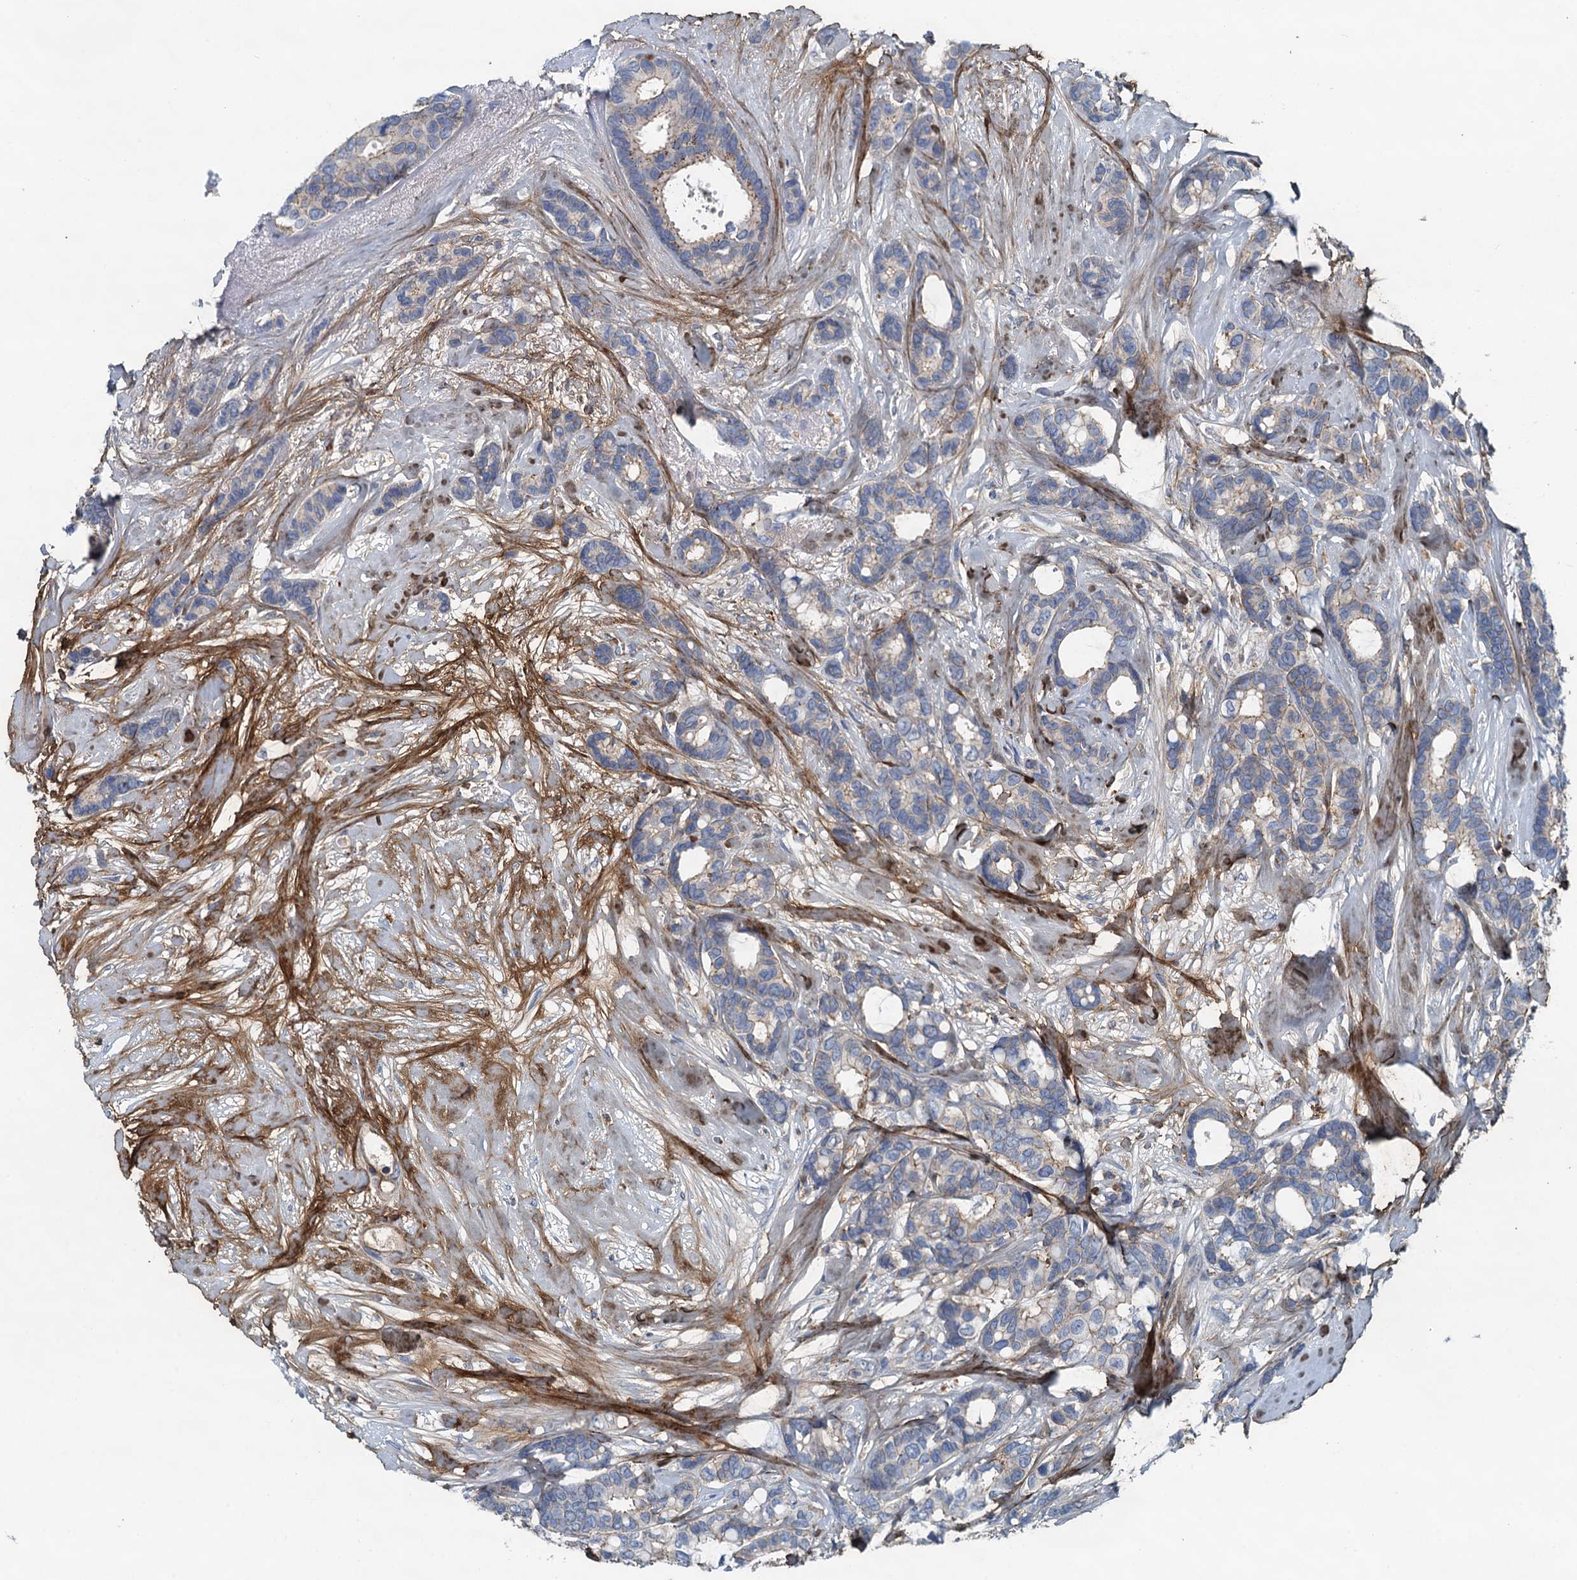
{"staining": {"intensity": "negative", "quantity": "none", "location": "none"}, "tissue": "breast cancer", "cell_type": "Tumor cells", "image_type": "cancer", "snomed": [{"axis": "morphology", "description": "Duct carcinoma"}, {"axis": "topography", "description": "Breast"}], "caption": "The micrograph demonstrates no staining of tumor cells in infiltrating ductal carcinoma (breast). (Stains: DAB (3,3'-diaminobenzidine) immunohistochemistry (IHC) with hematoxylin counter stain, Microscopy: brightfield microscopy at high magnification).", "gene": "THAP10", "patient": {"sex": "female", "age": 87}}